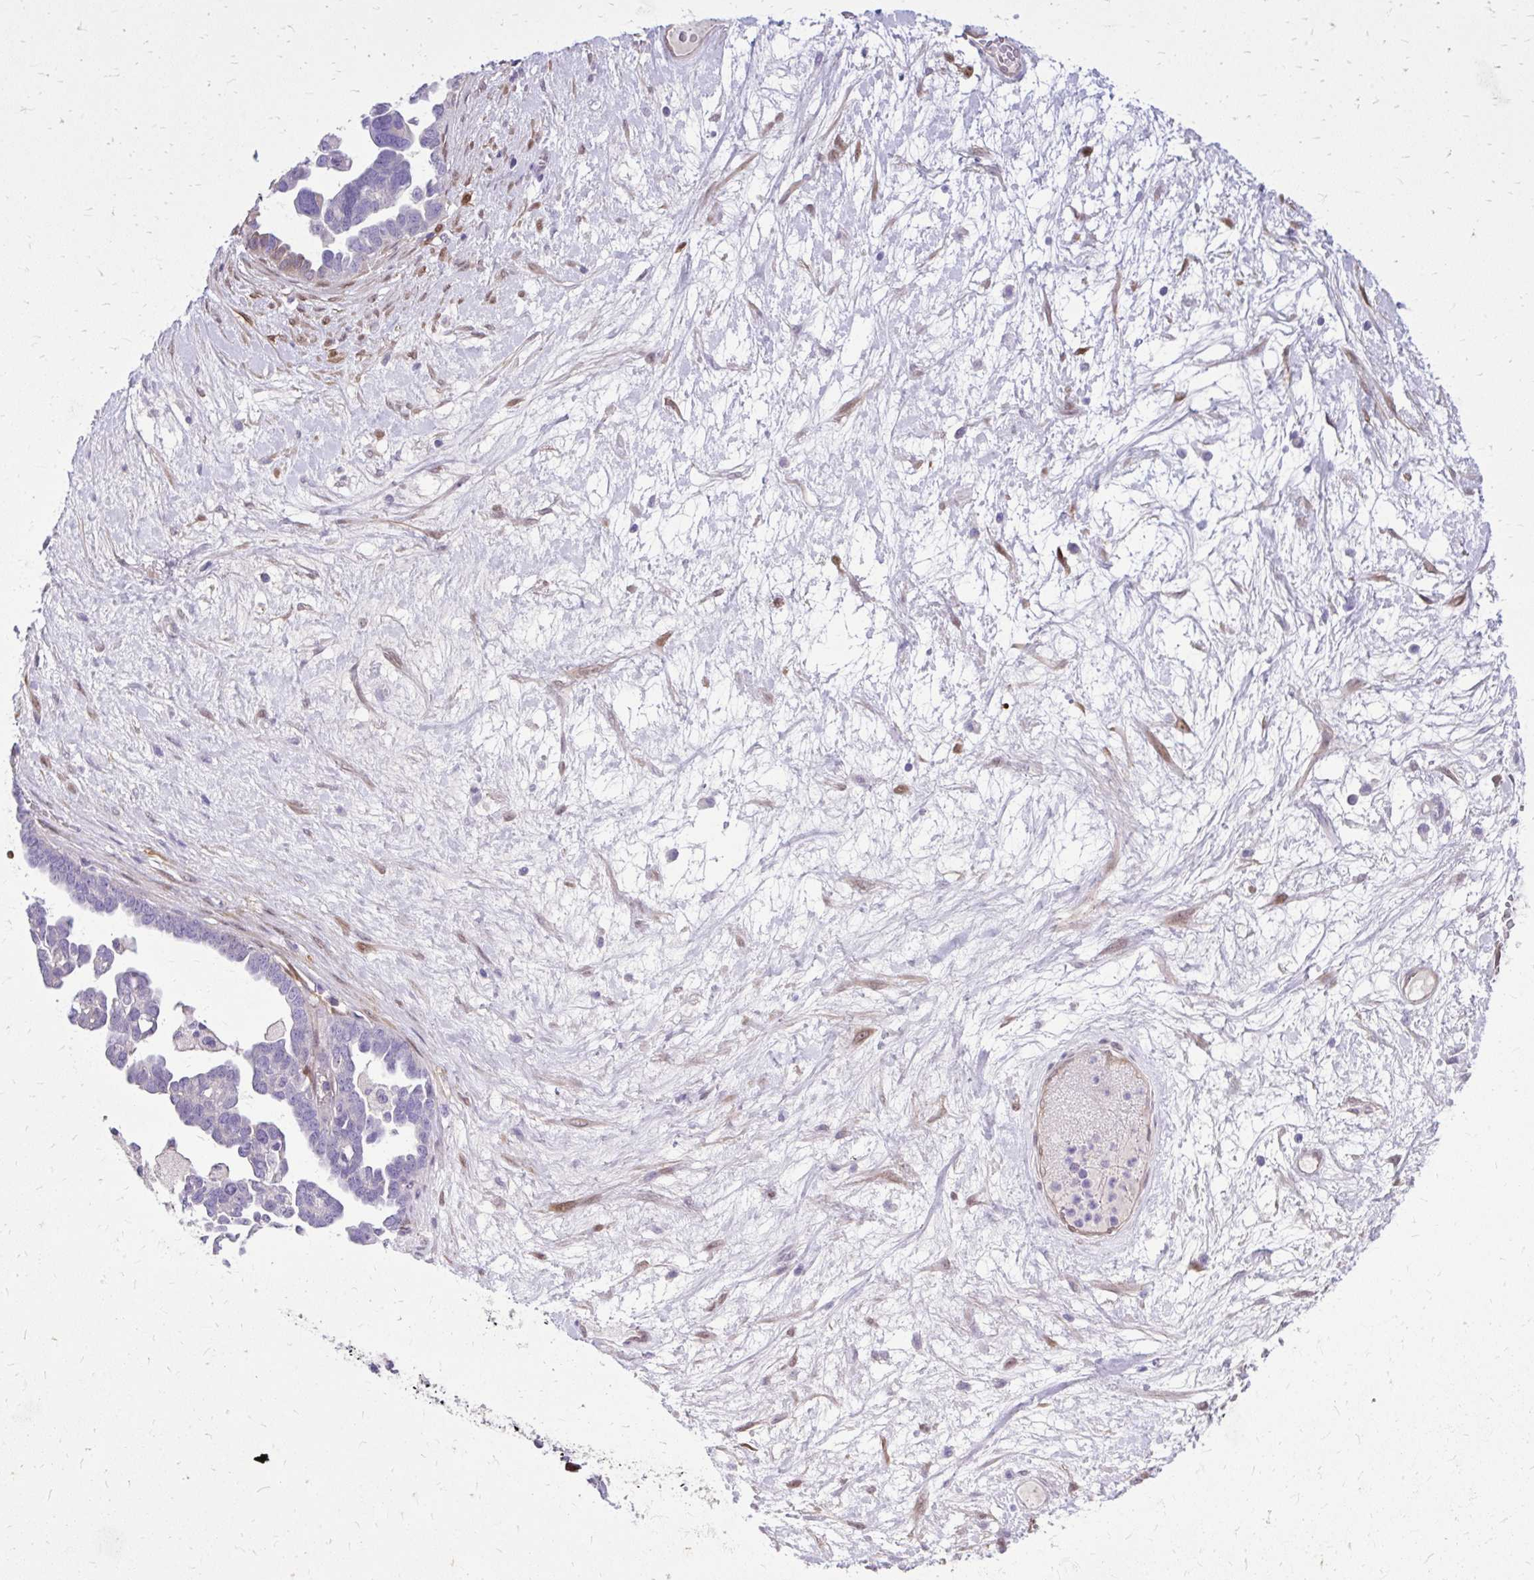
{"staining": {"intensity": "negative", "quantity": "none", "location": "none"}, "tissue": "ovarian cancer", "cell_type": "Tumor cells", "image_type": "cancer", "snomed": [{"axis": "morphology", "description": "Cystadenocarcinoma, serous, NOS"}, {"axis": "topography", "description": "Ovary"}], "caption": "DAB (3,3'-diaminobenzidine) immunohistochemical staining of ovarian serous cystadenocarcinoma demonstrates no significant staining in tumor cells. Brightfield microscopy of IHC stained with DAB (brown) and hematoxylin (blue), captured at high magnification.", "gene": "NNMT", "patient": {"sex": "female", "age": 54}}